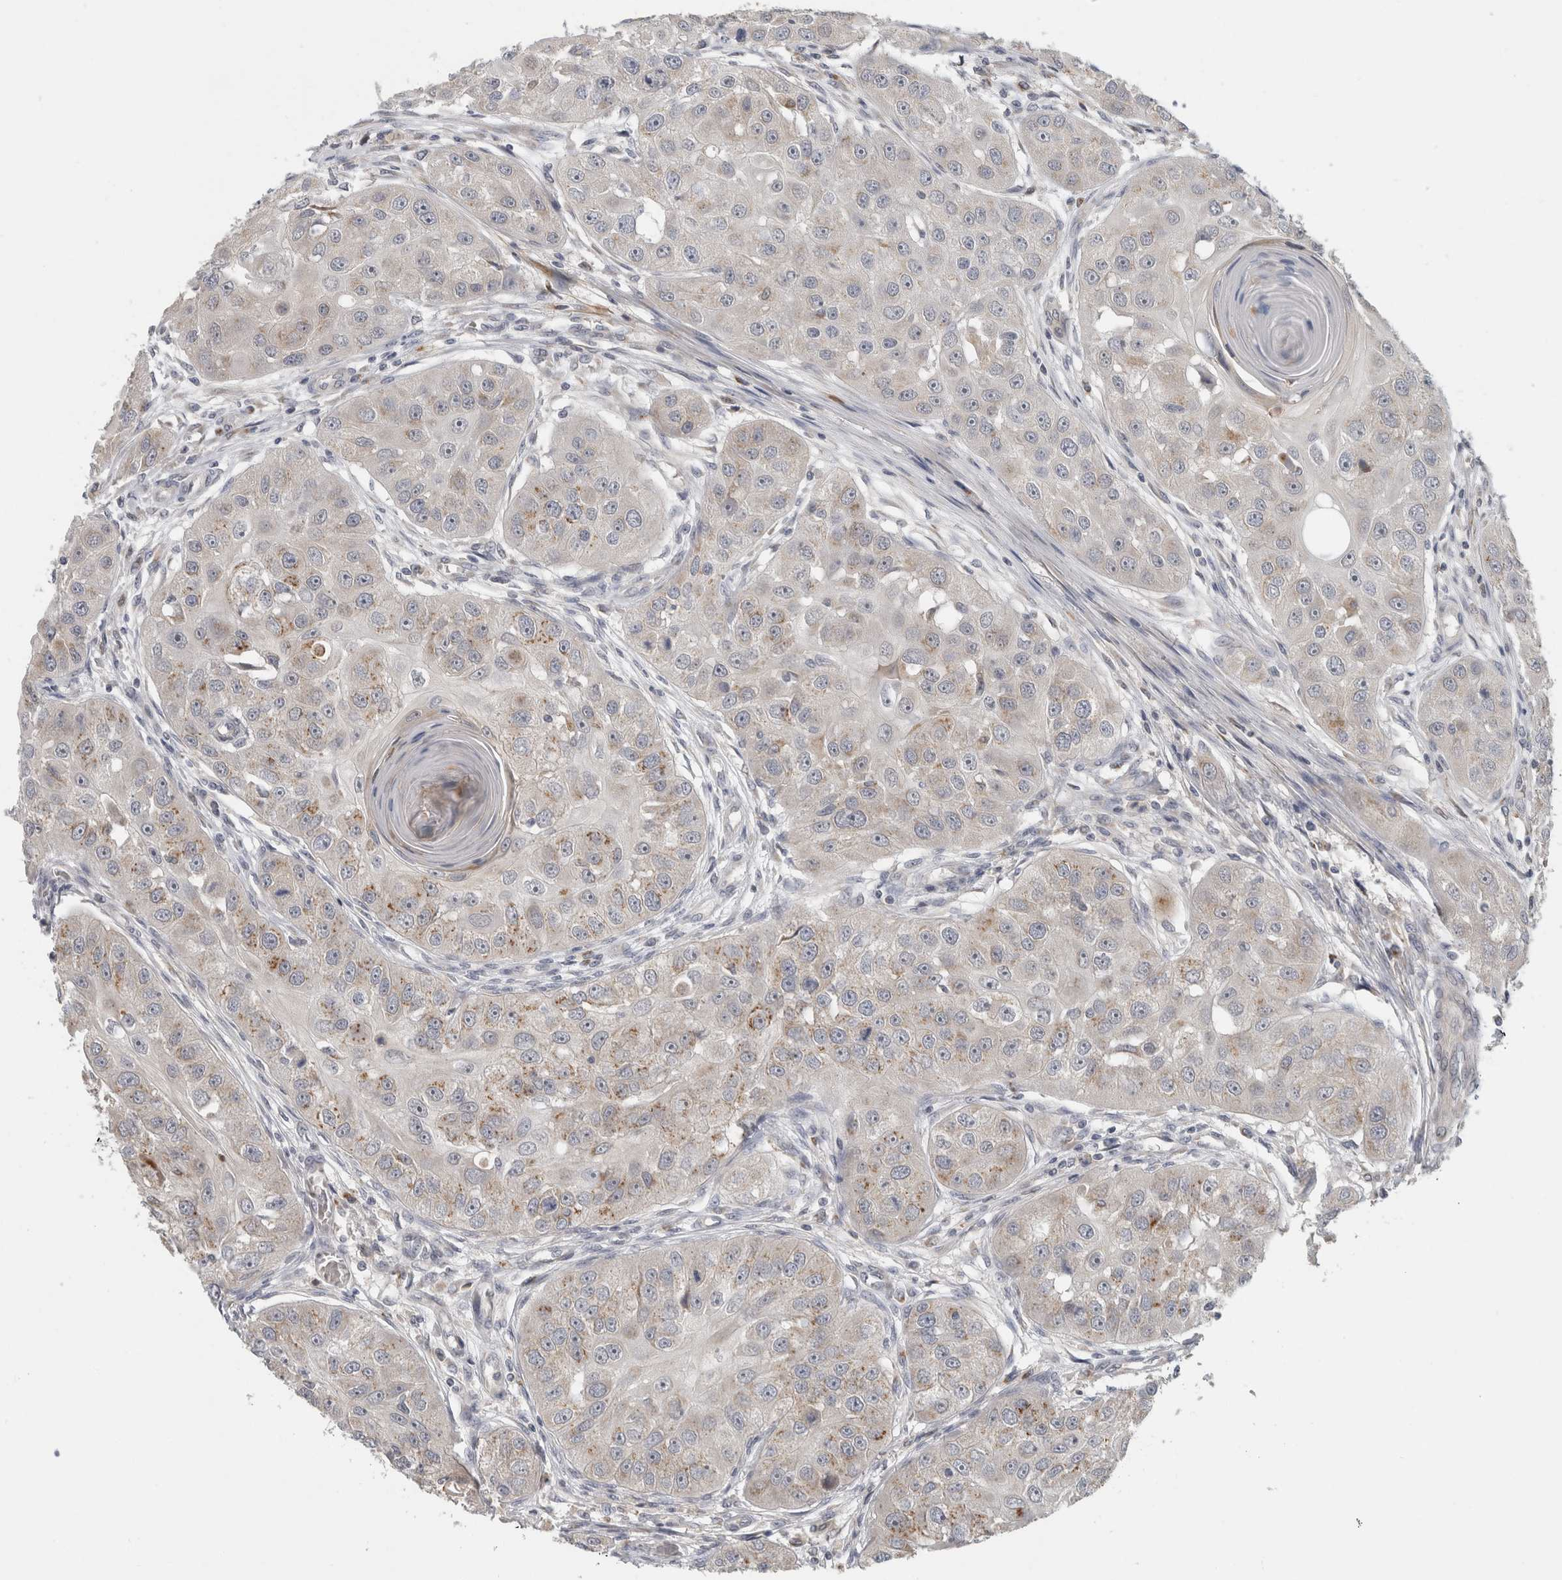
{"staining": {"intensity": "moderate", "quantity": "<25%", "location": "cytoplasmic/membranous"}, "tissue": "head and neck cancer", "cell_type": "Tumor cells", "image_type": "cancer", "snomed": [{"axis": "morphology", "description": "Normal tissue, NOS"}, {"axis": "morphology", "description": "Squamous cell carcinoma, NOS"}, {"axis": "topography", "description": "Skeletal muscle"}, {"axis": "topography", "description": "Head-Neck"}], "caption": "Protein expression analysis of head and neck cancer (squamous cell carcinoma) displays moderate cytoplasmic/membranous staining in approximately <25% of tumor cells. The protein of interest is stained brown, and the nuclei are stained in blue (DAB (3,3'-diaminobenzidine) IHC with brightfield microscopy, high magnification).", "gene": "MGAT1", "patient": {"sex": "male", "age": 51}}